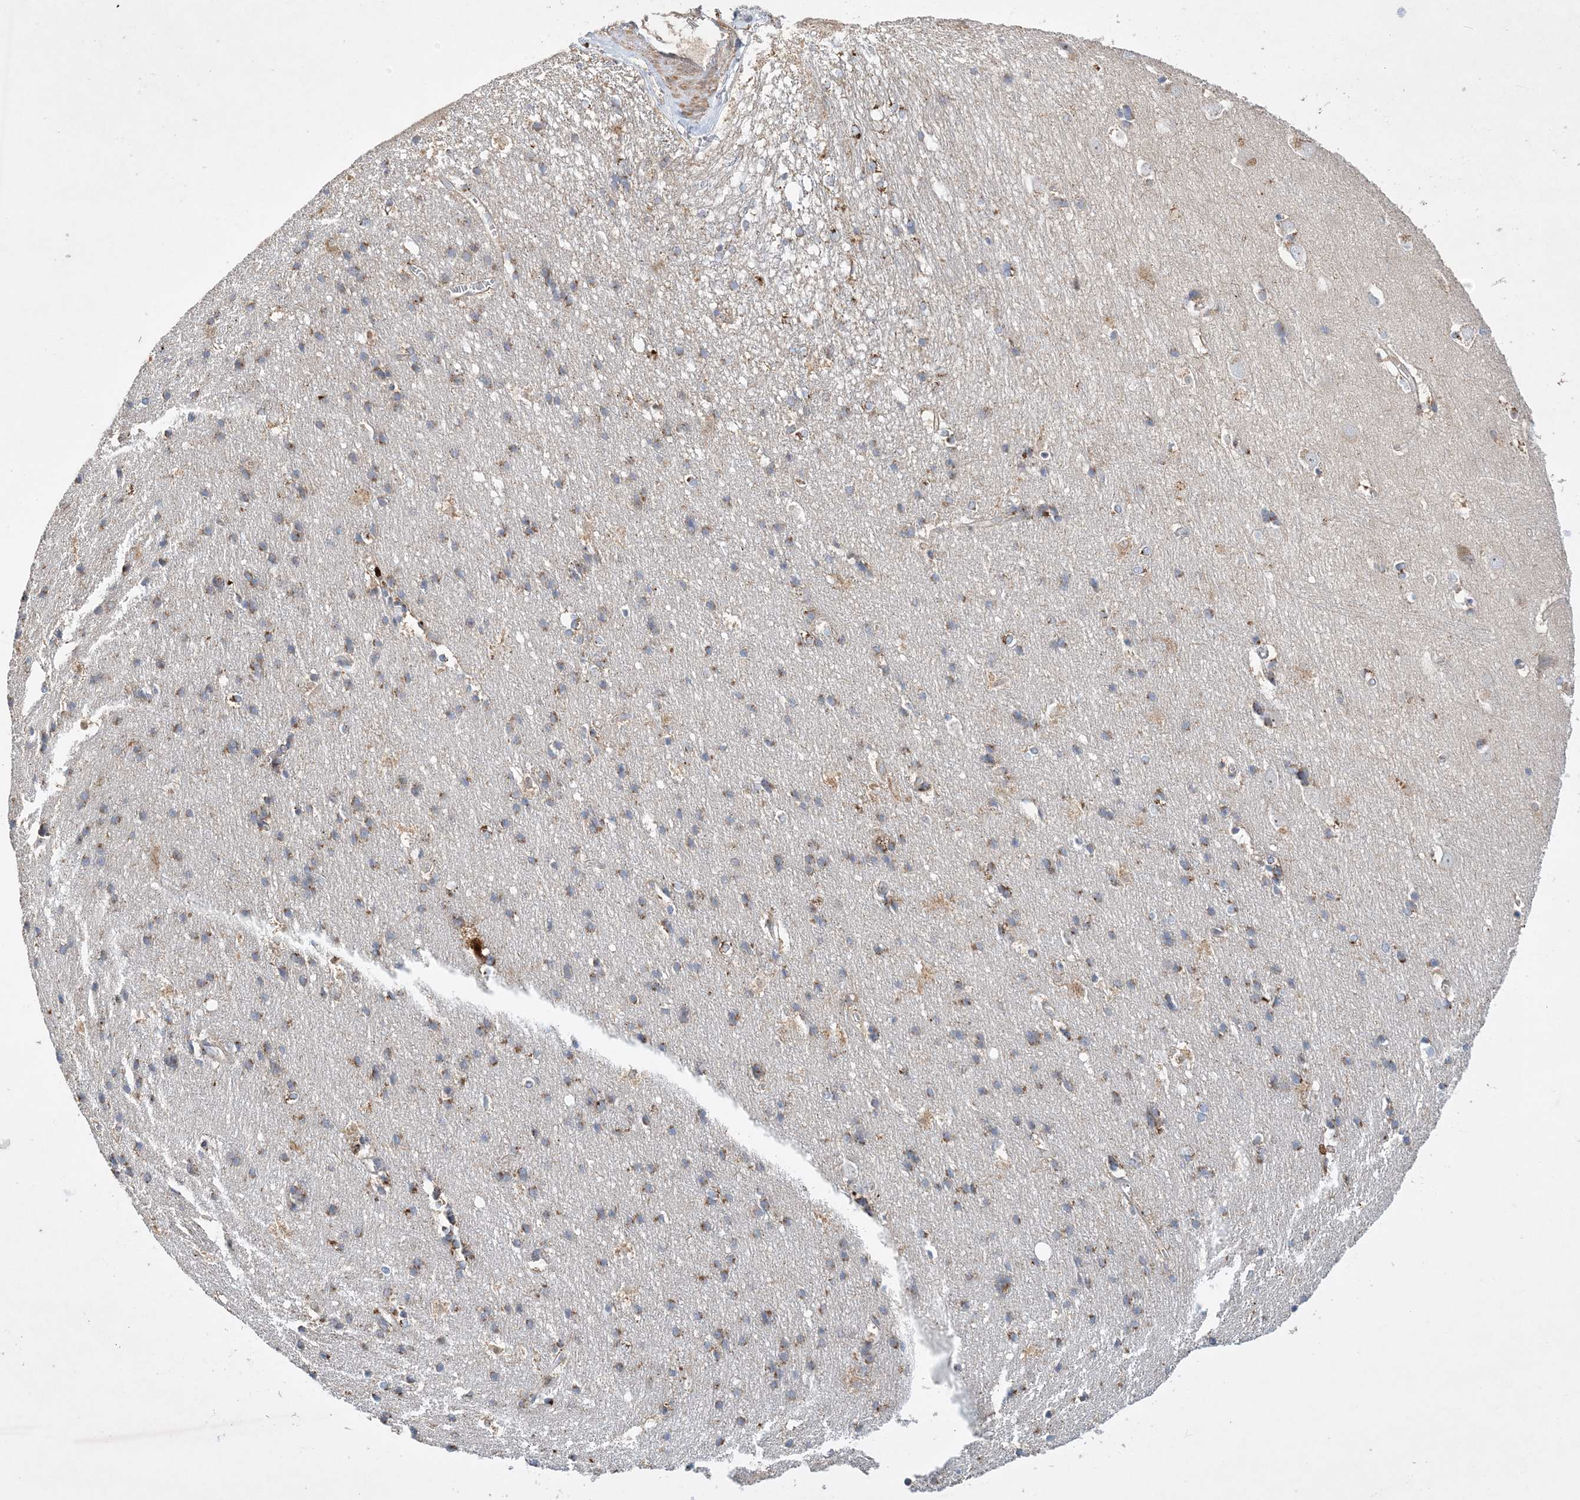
{"staining": {"intensity": "negative", "quantity": "none", "location": "none"}, "tissue": "cerebral cortex", "cell_type": "Endothelial cells", "image_type": "normal", "snomed": [{"axis": "morphology", "description": "Normal tissue, NOS"}, {"axis": "topography", "description": "Cerebral cortex"}], "caption": "Immunohistochemical staining of unremarkable cerebral cortex shows no significant positivity in endothelial cells. The staining was performed using DAB to visualize the protein expression in brown, while the nuclei were stained in blue with hematoxylin (Magnification: 20x).", "gene": "FEZ2", "patient": {"sex": "male", "age": 54}}